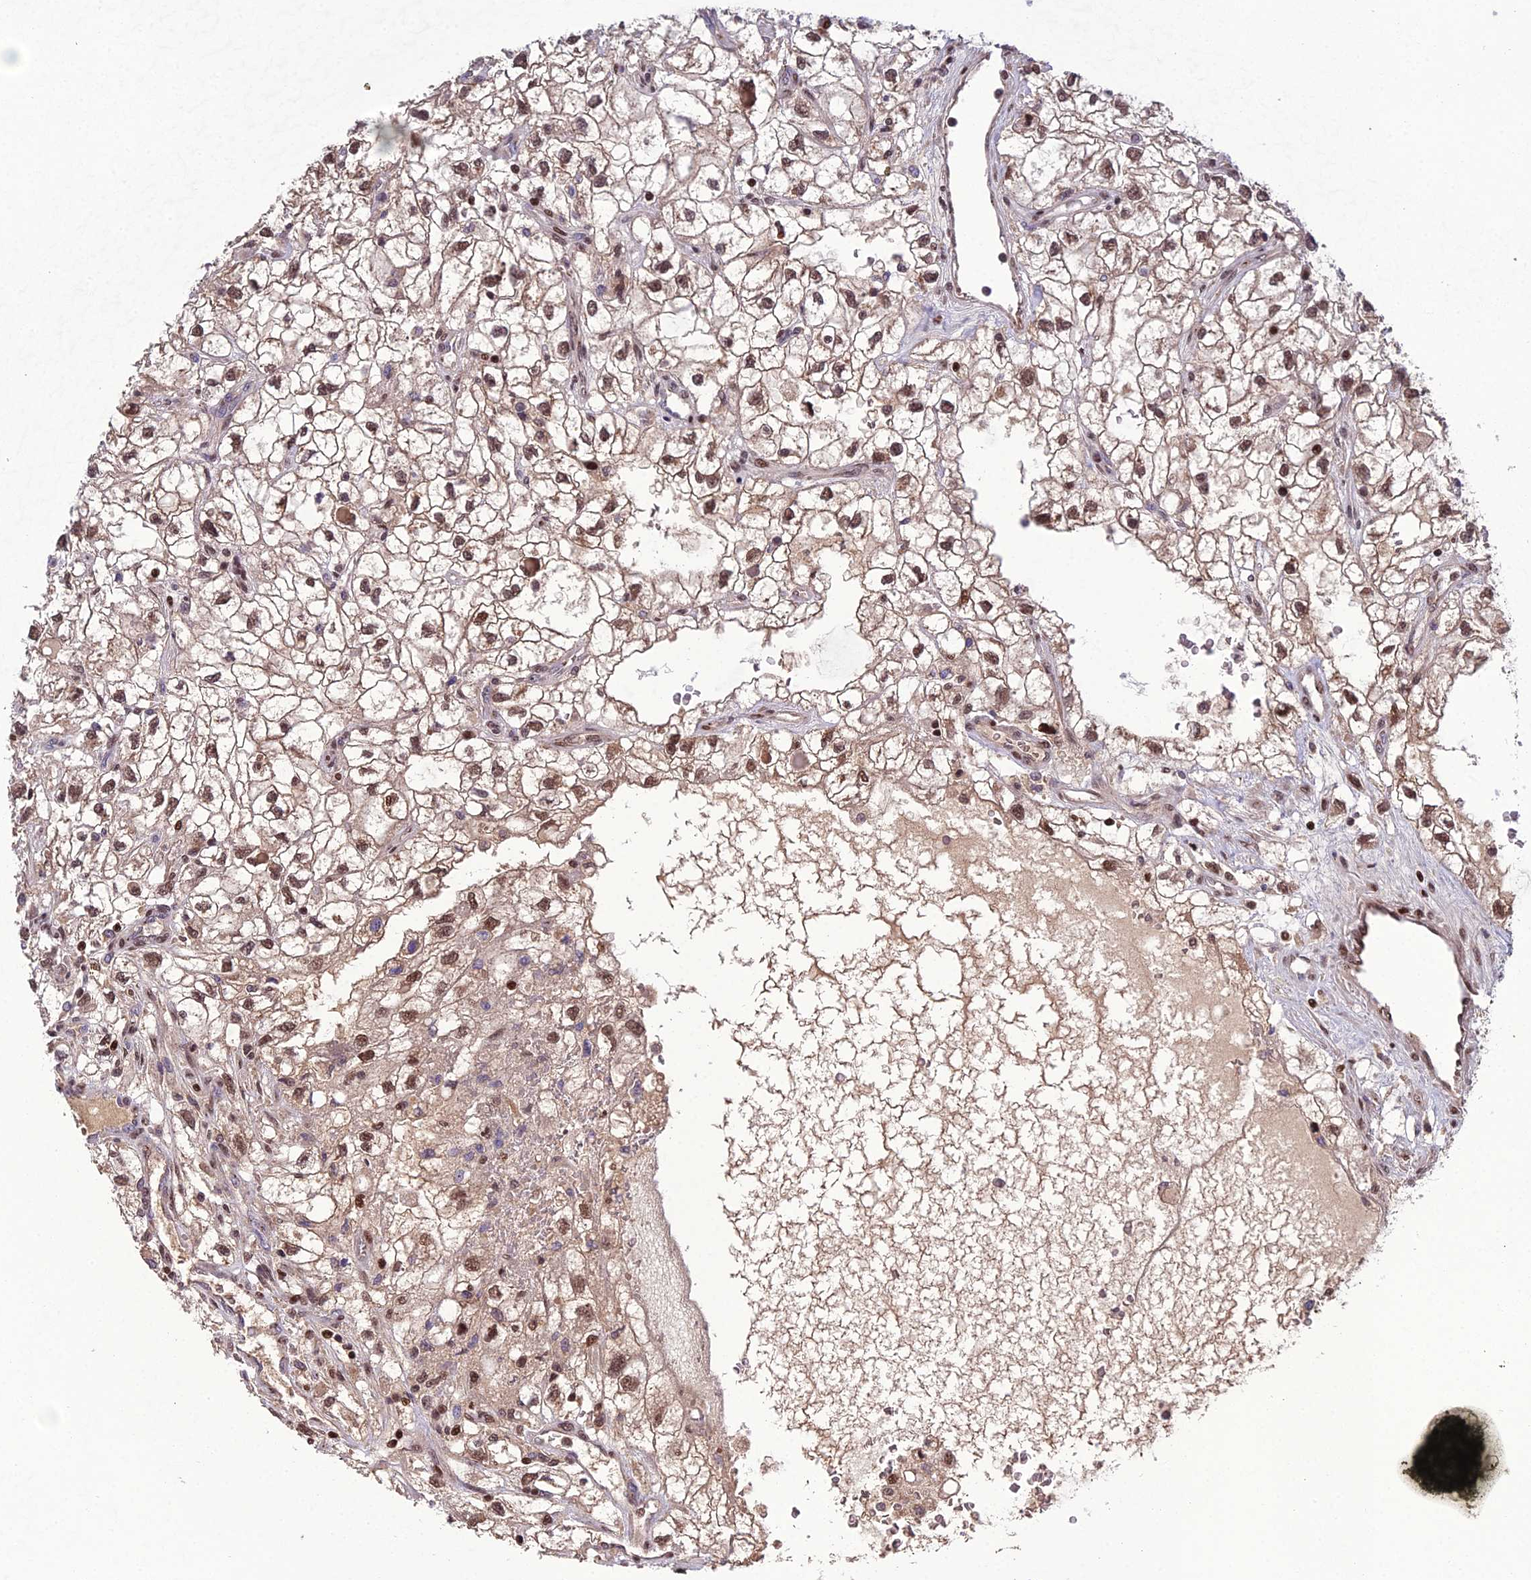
{"staining": {"intensity": "moderate", "quantity": ">75%", "location": "nuclear"}, "tissue": "renal cancer", "cell_type": "Tumor cells", "image_type": "cancer", "snomed": [{"axis": "morphology", "description": "Adenocarcinoma, NOS"}, {"axis": "topography", "description": "Kidney"}], "caption": "Immunohistochemistry (DAB) staining of renal cancer (adenocarcinoma) shows moderate nuclear protein positivity in about >75% of tumor cells. (IHC, brightfield microscopy, high magnification).", "gene": "ARL2", "patient": {"sex": "male", "age": 59}}